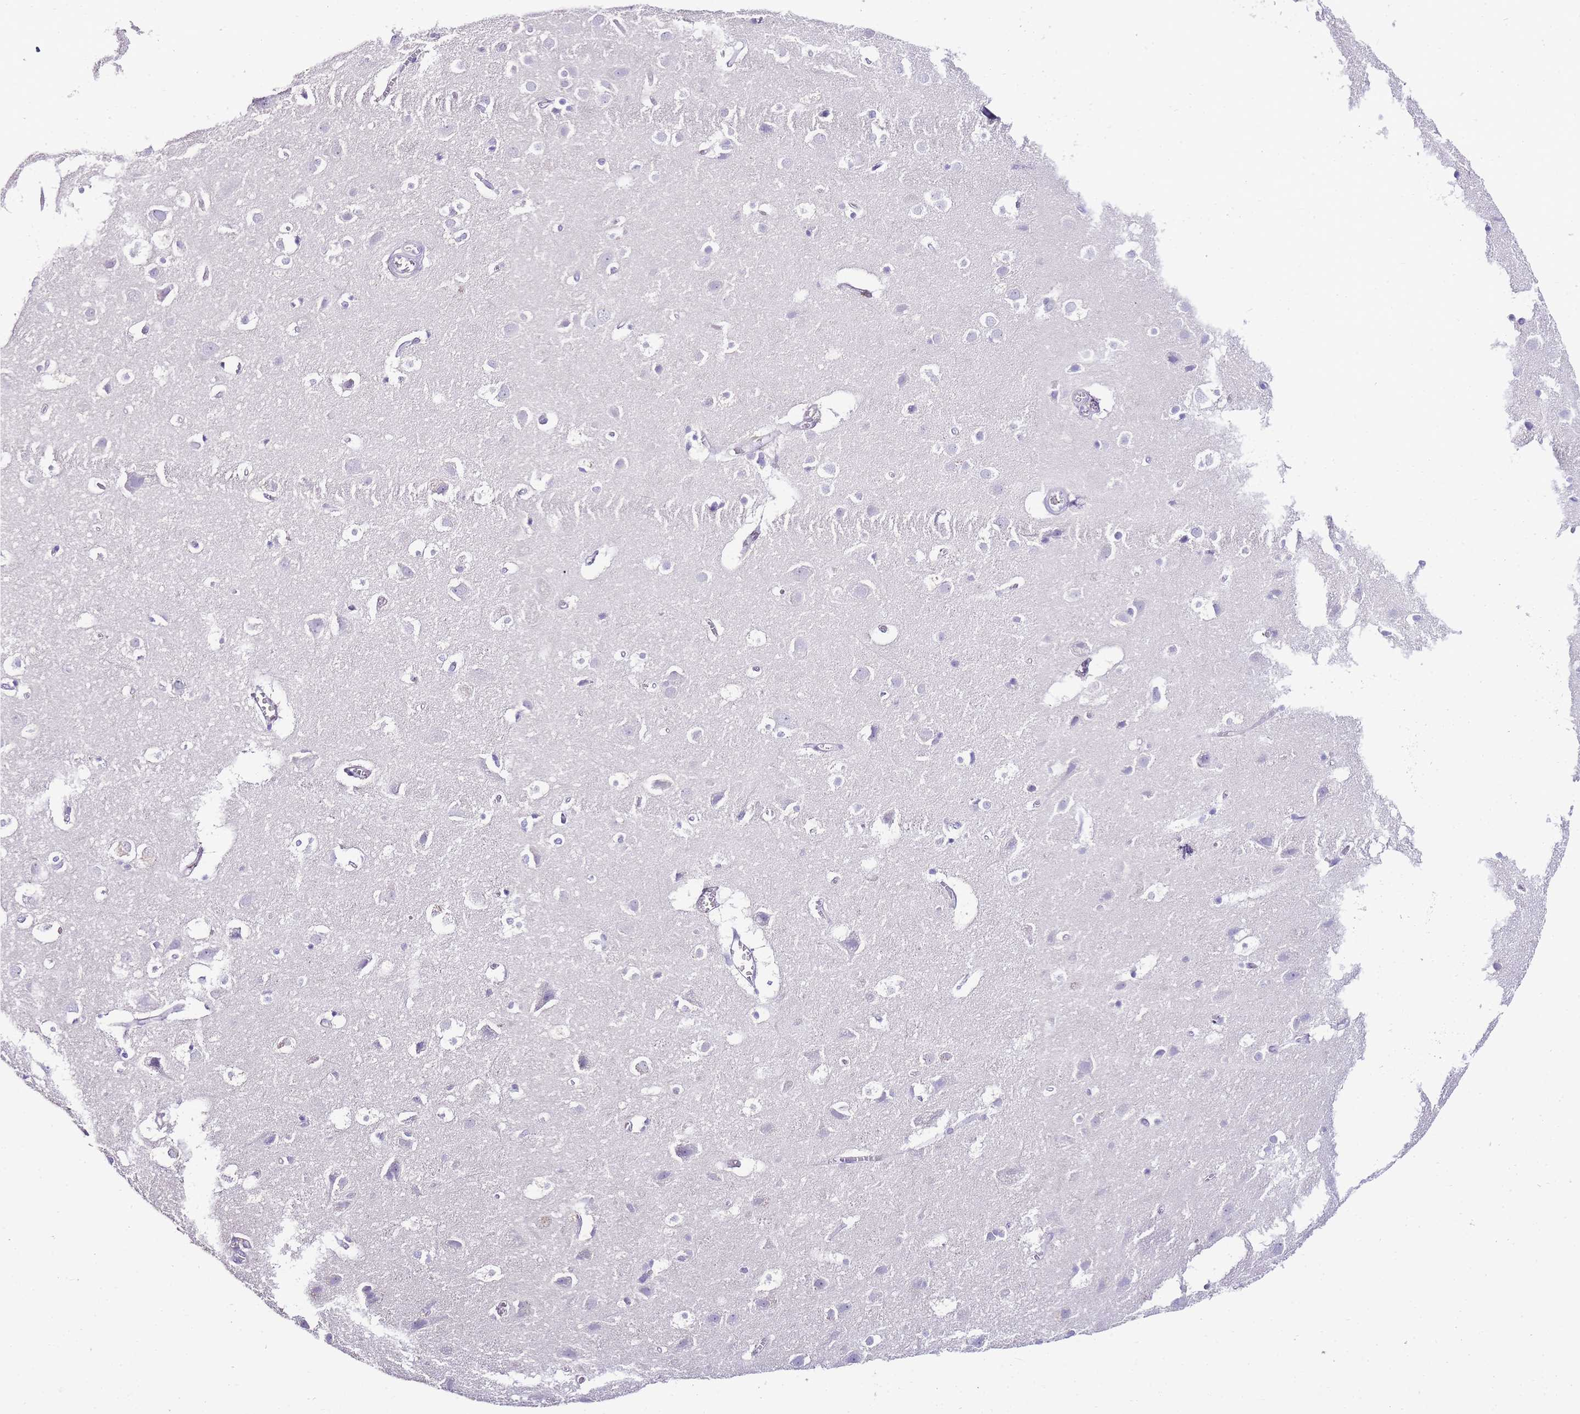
{"staining": {"intensity": "negative", "quantity": "none", "location": "none"}, "tissue": "cerebral cortex", "cell_type": "Endothelial cells", "image_type": "normal", "snomed": [{"axis": "morphology", "description": "Normal tissue, NOS"}, {"axis": "topography", "description": "Cerebral cortex"}], "caption": "Immunohistochemical staining of benign human cerebral cortex exhibits no significant expression in endothelial cells.", "gene": "DPP4", "patient": {"sex": "male", "age": 54}}